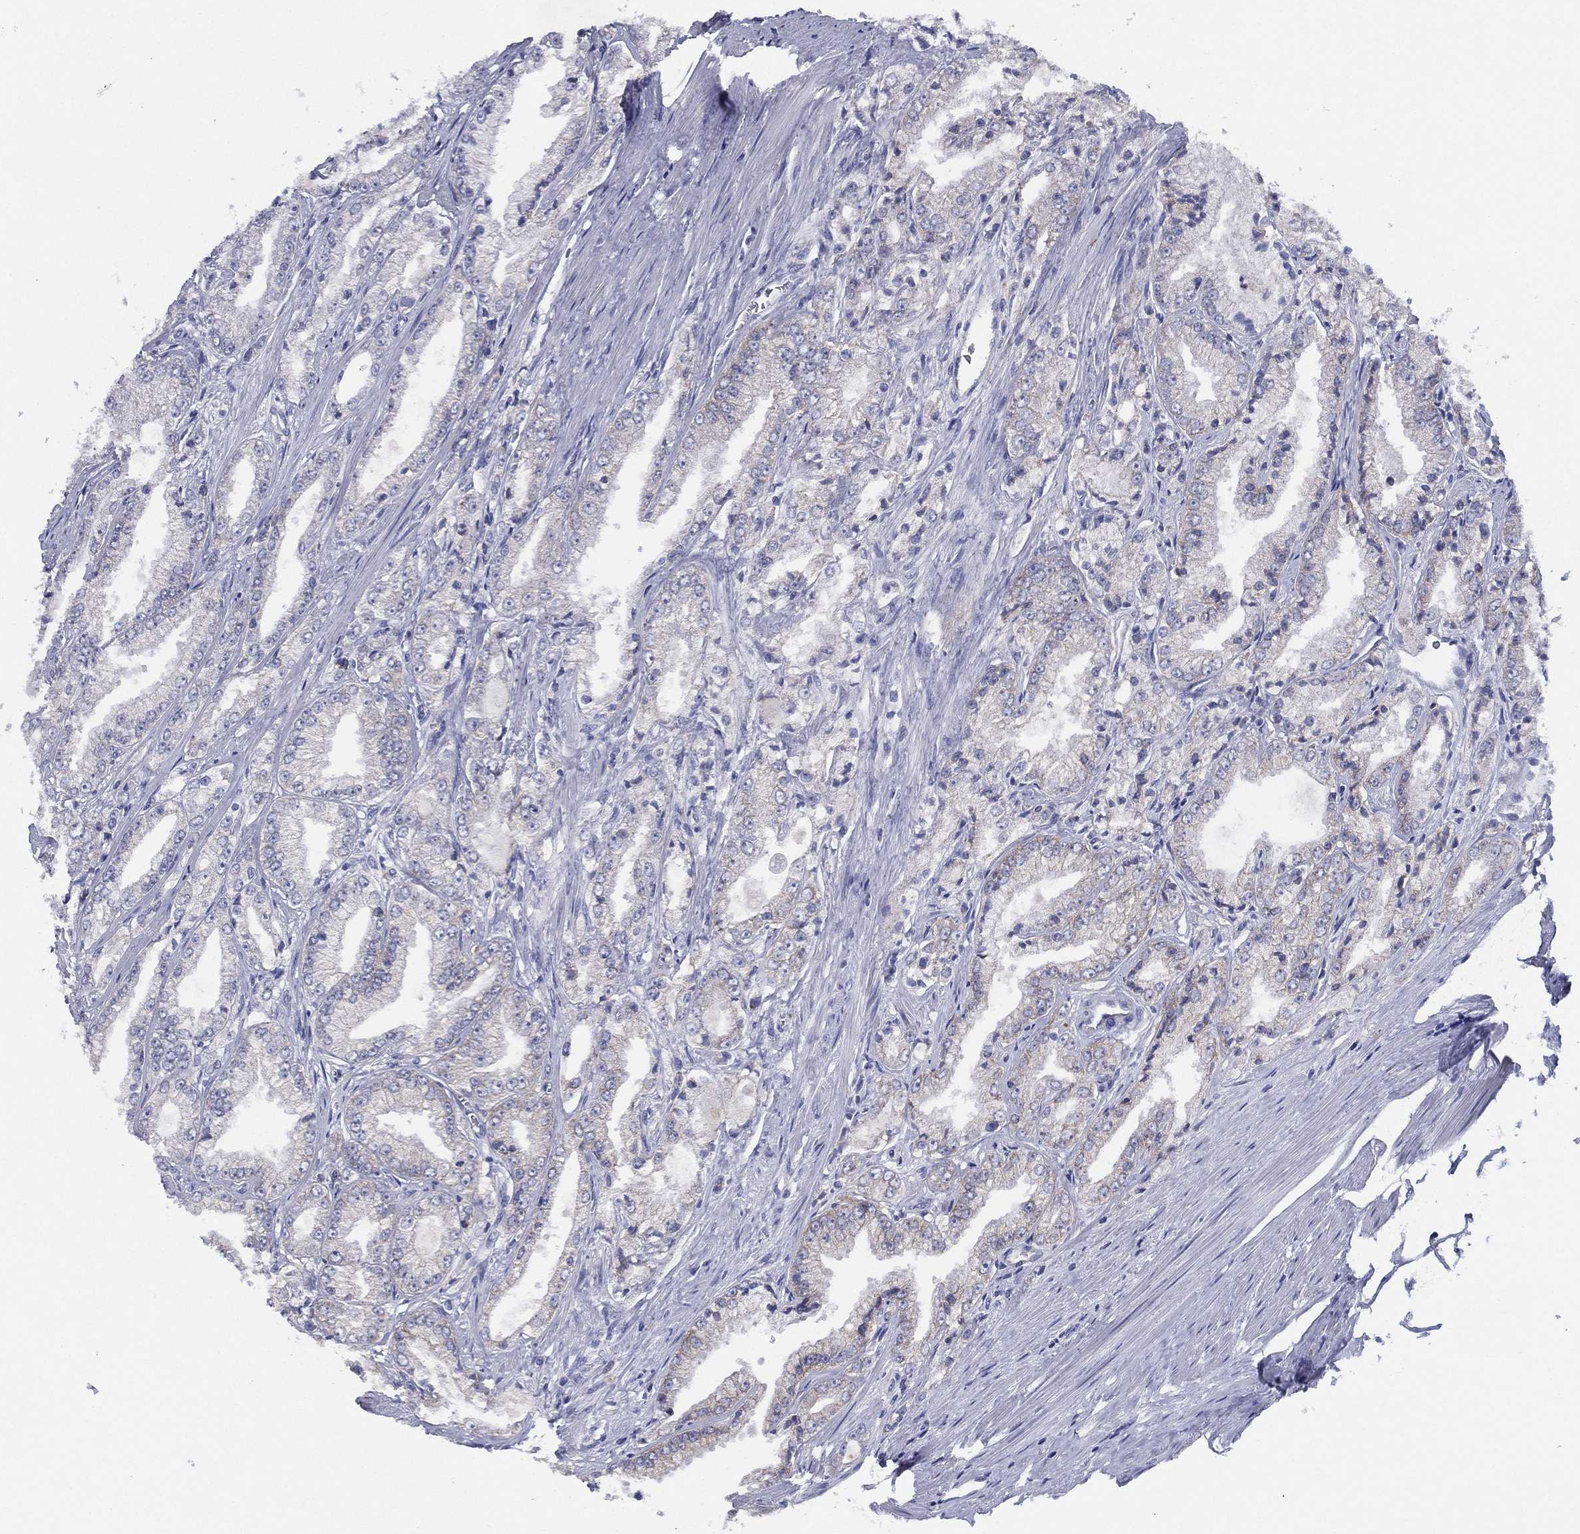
{"staining": {"intensity": "negative", "quantity": "none", "location": "none"}, "tissue": "prostate cancer", "cell_type": "Tumor cells", "image_type": "cancer", "snomed": [{"axis": "morphology", "description": "Adenocarcinoma, NOS"}, {"axis": "morphology", "description": "Adenocarcinoma, High grade"}, {"axis": "topography", "description": "Prostate"}], "caption": "Prostate cancer (adenocarcinoma) was stained to show a protein in brown. There is no significant positivity in tumor cells.", "gene": "ZNF223", "patient": {"sex": "male", "age": 70}}